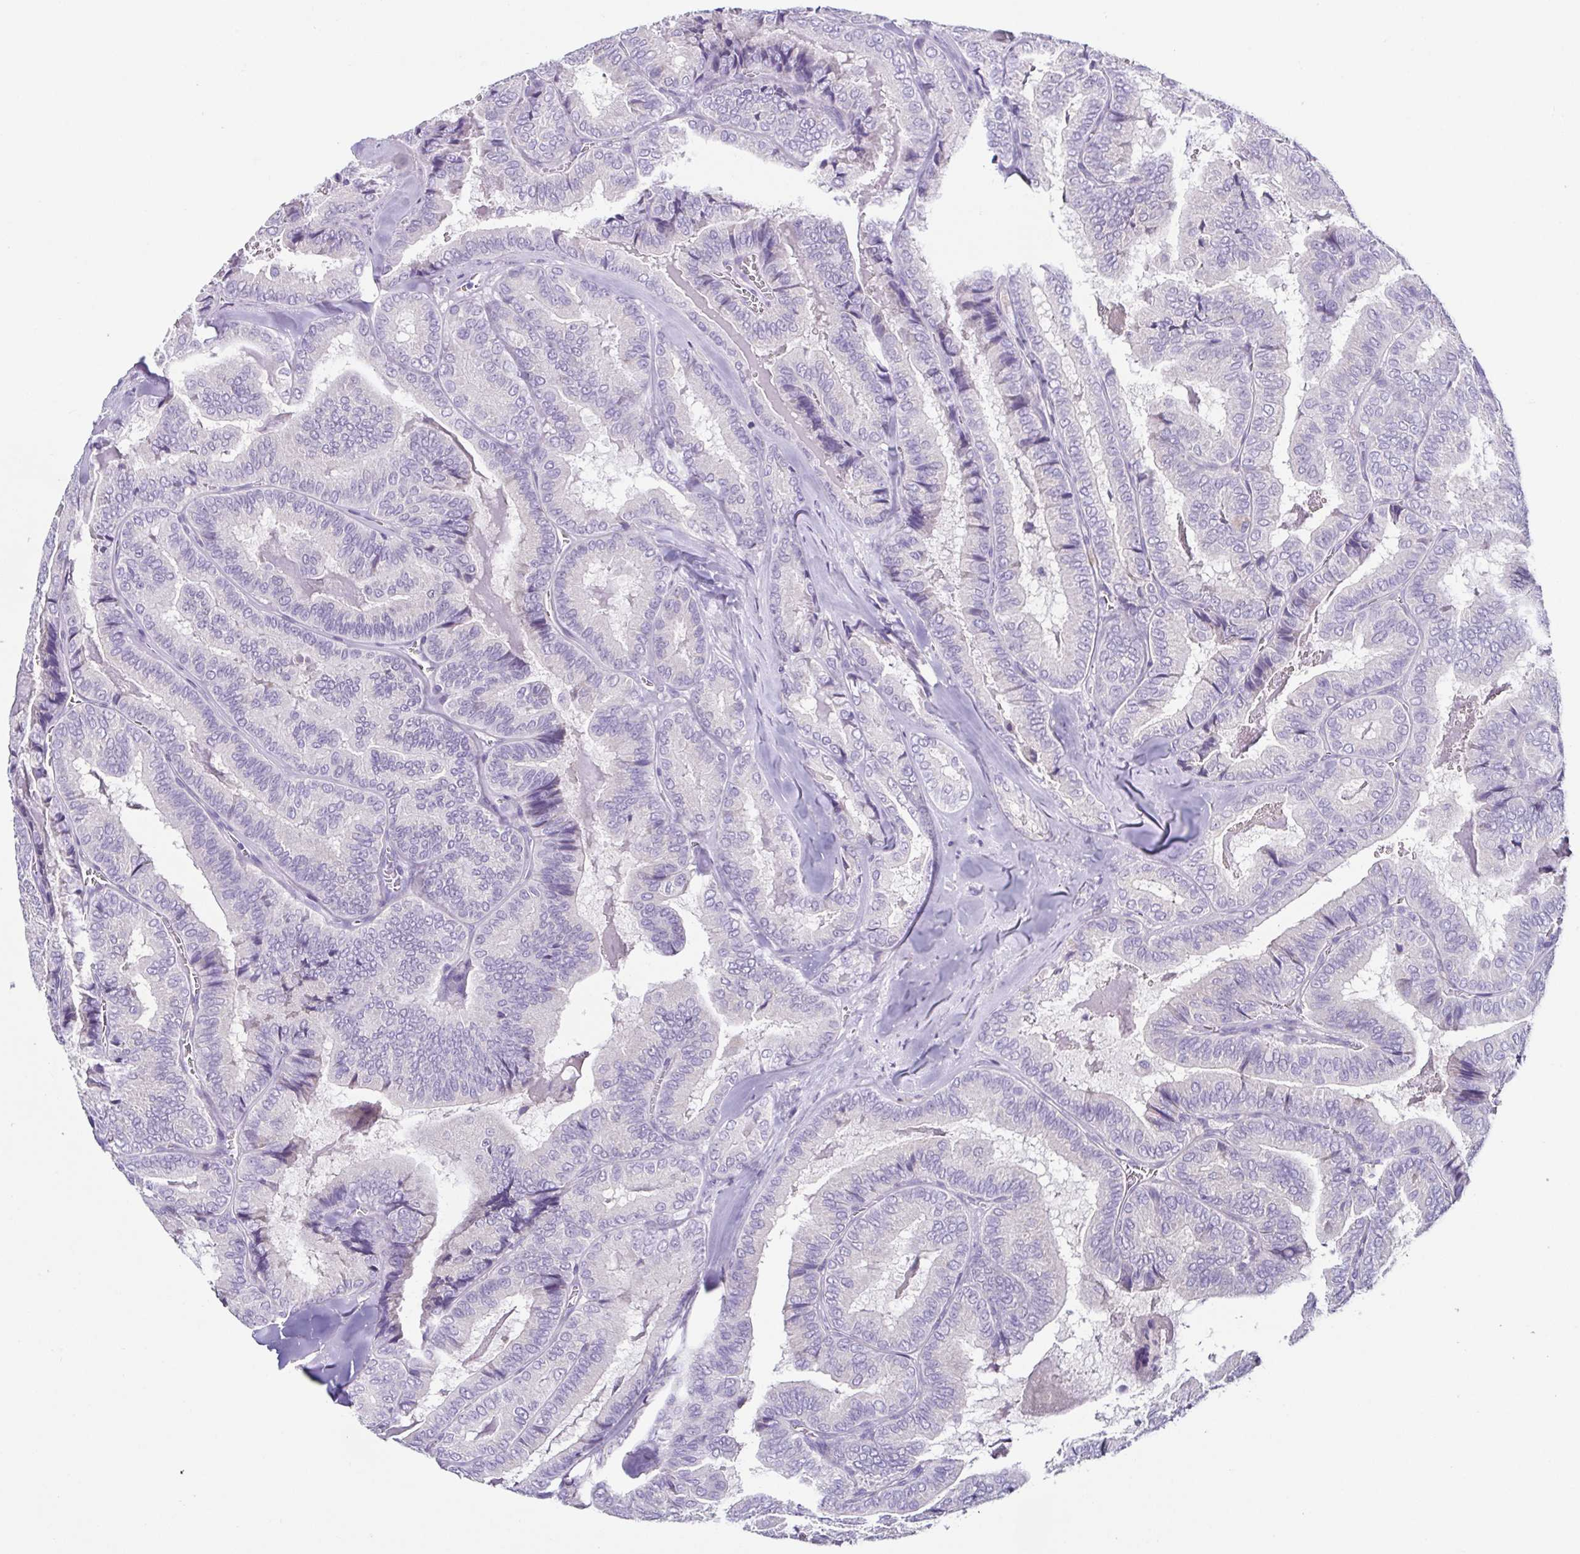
{"staining": {"intensity": "negative", "quantity": "none", "location": "none"}, "tissue": "thyroid cancer", "cell_type": "Tumor cells", "image_type": "cancer", "snomed": [{"axis": "morphology", "description": "Papillary adenocarcinoma, NOS"}, {"axis": "topography", "description": "Thyroid gland"}], "caption": "This micrograph is of thyroid cancer (papillary adenocarcinoma) stained with immunohistochemistry to label a protein in brown with the nuclei are counter-stained blue. There is no expression in tumor cells.", "gene": "RDH11", "patient": {"sex": "female", "age": 75}}